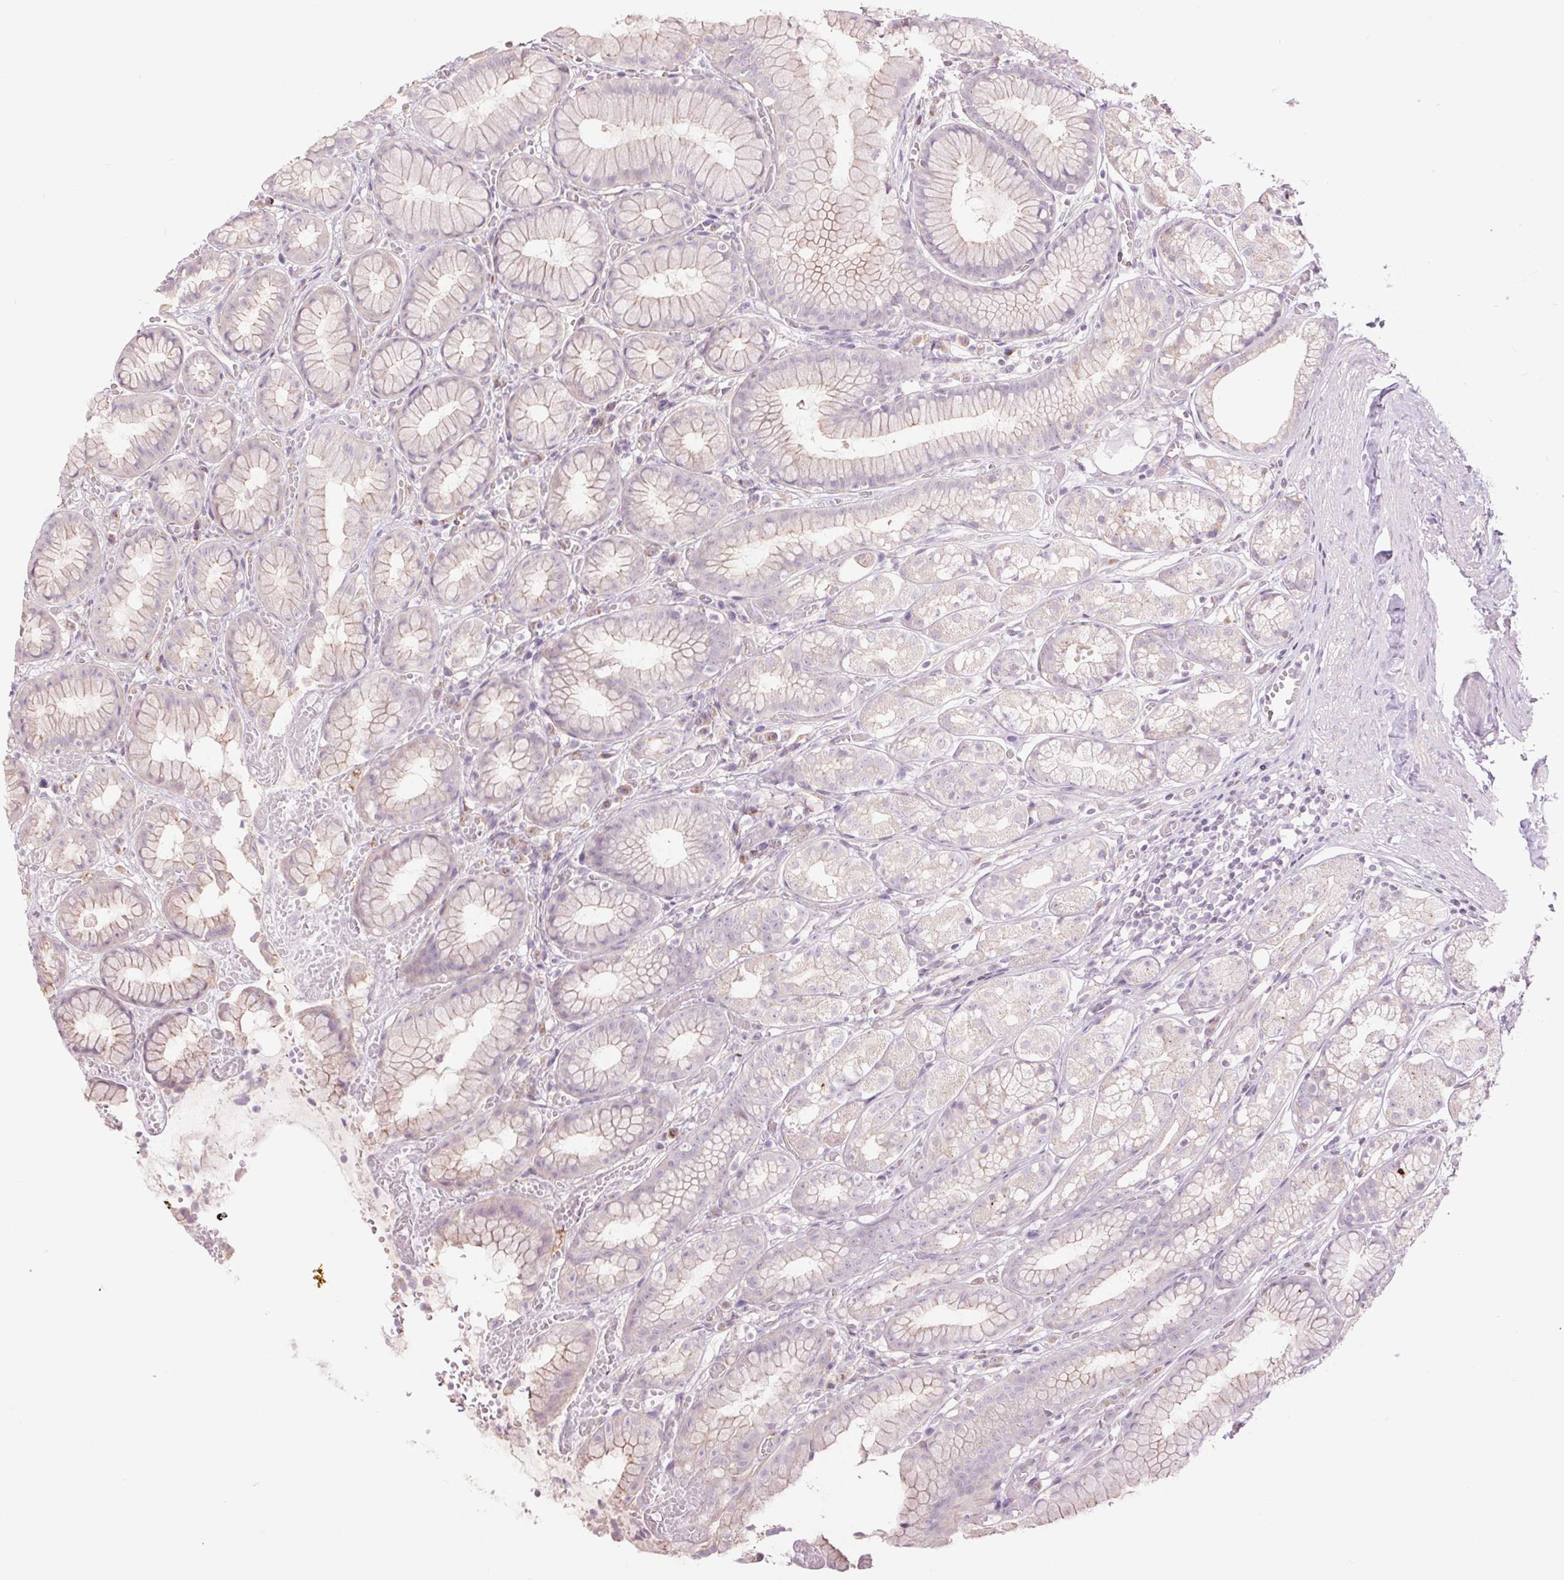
{"staining": {"intensity": "negative", "quantity": "none", "location": "none"}, "tissue": "stomach", "cell_type": "Glandular cells", "image_type": "normal", "snomed": [{"axis": "morphology", "description": "Normal tissue, NOS"}, {"axis": "topography", "description": "Smooth muscle"}, {"axis": "topography", "description": "Stomach"}], "caption": "Immunohistochemistry (IHC) image of normal human stomach stained for a protein (brown), which demonstrates no positivity in glandular cells. (Stains: DAB (3,3'-diaminobenzidine) IHC with hematoxylin counter stain, Microscopy: brightfield microscopy at high magnification).", "gene": "CTNNA3", "patient": {"sex": "male", "age": 70}}